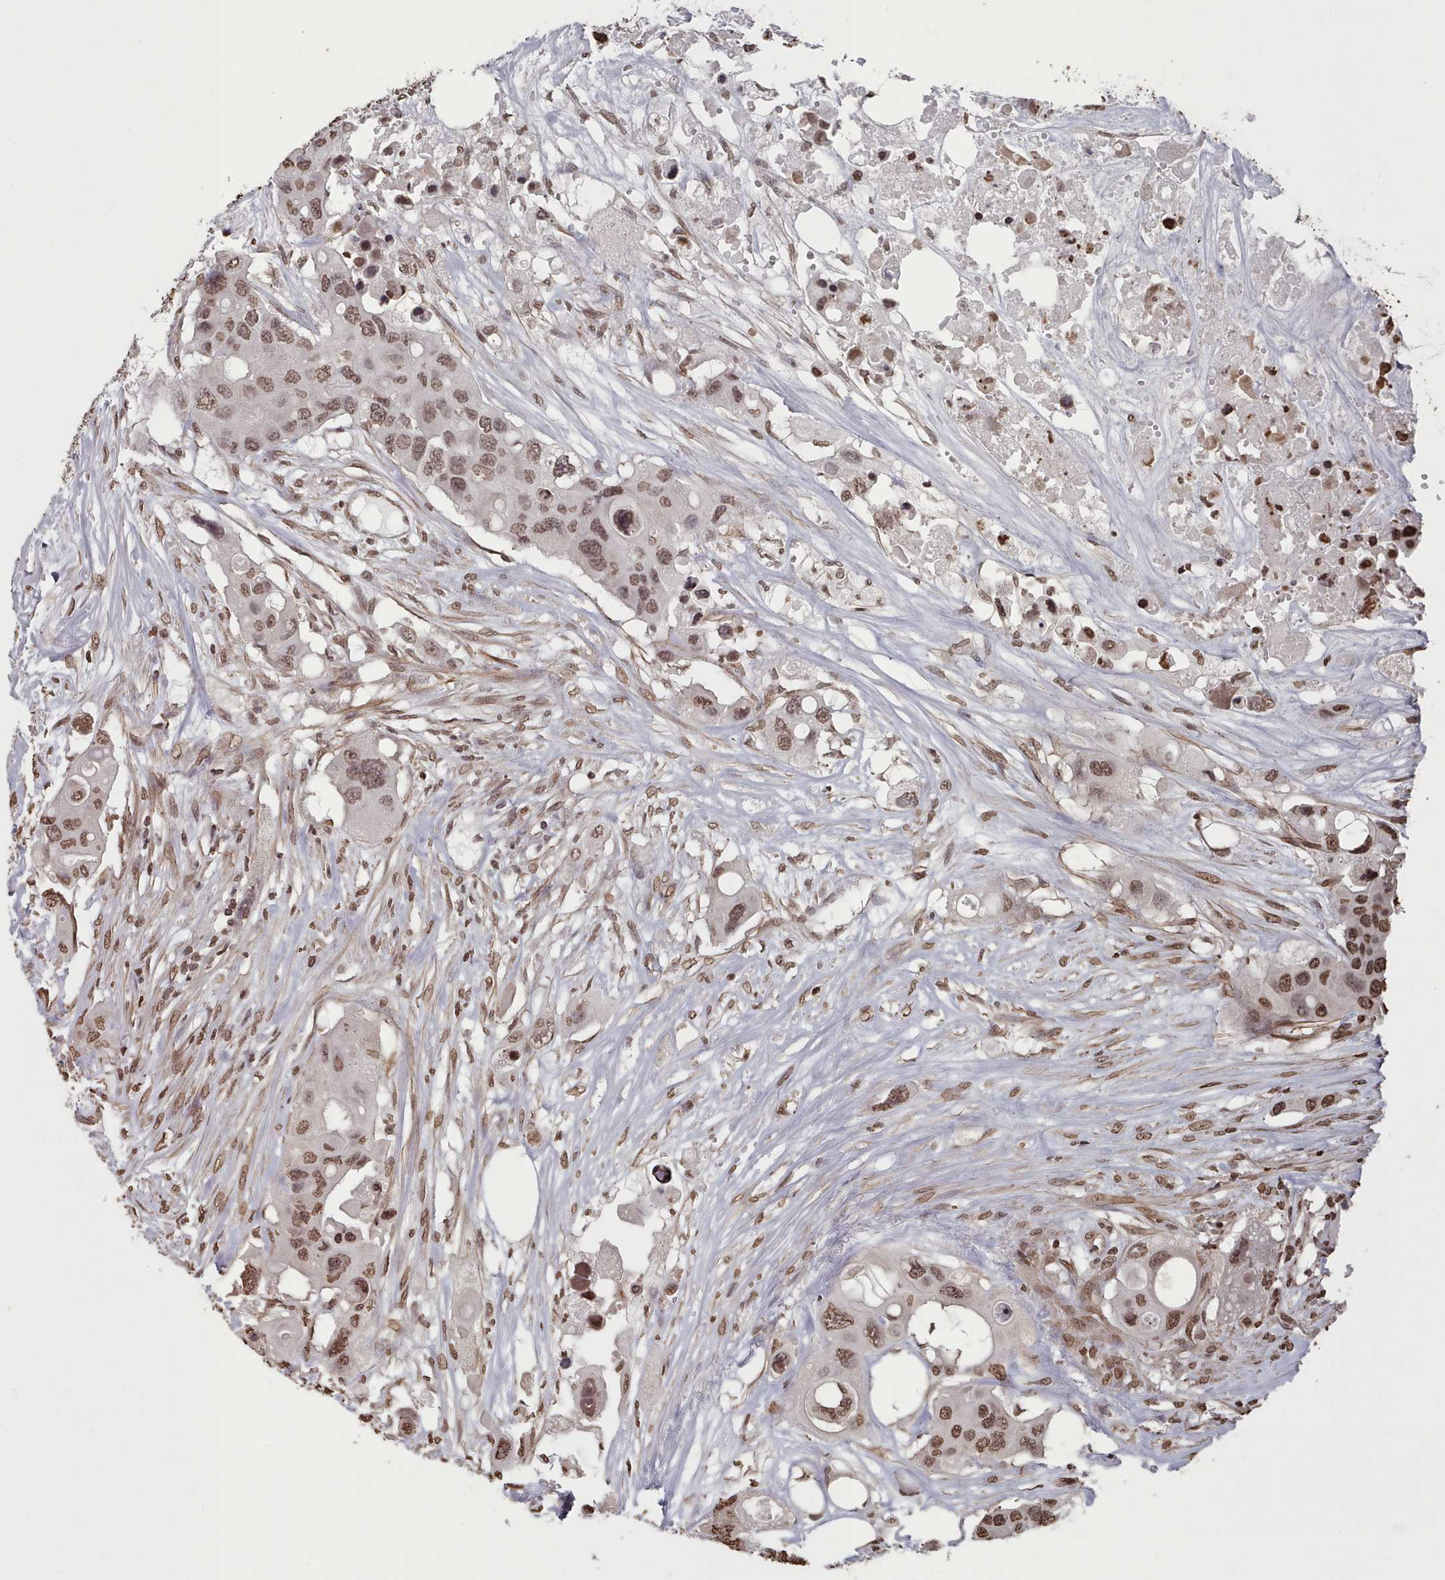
{"staining": {"intensity": "moderate", "quantity": ">75%", "location": "nuclear"}, "tissue": "colorectal cancer", "cell_type": "Tumor cells", "image_type": "cancer", "snomed": [{"axis": "morphology", "description": "Adenocarcinoma, NOS"}, {"axis": "topography", "description": "Colon"}], "caption": "IHC histopathology image of neoplastic tissue: human colorectal cancer (adenocarcinoma) stained using IHC shows medium levels of moderate protein expression localized specifically in the nuclear of tumor cells, appearing as a nuclear brown color.", "gene": "PLEKHG5", "patient": {"sex": "male", "age": 77}}